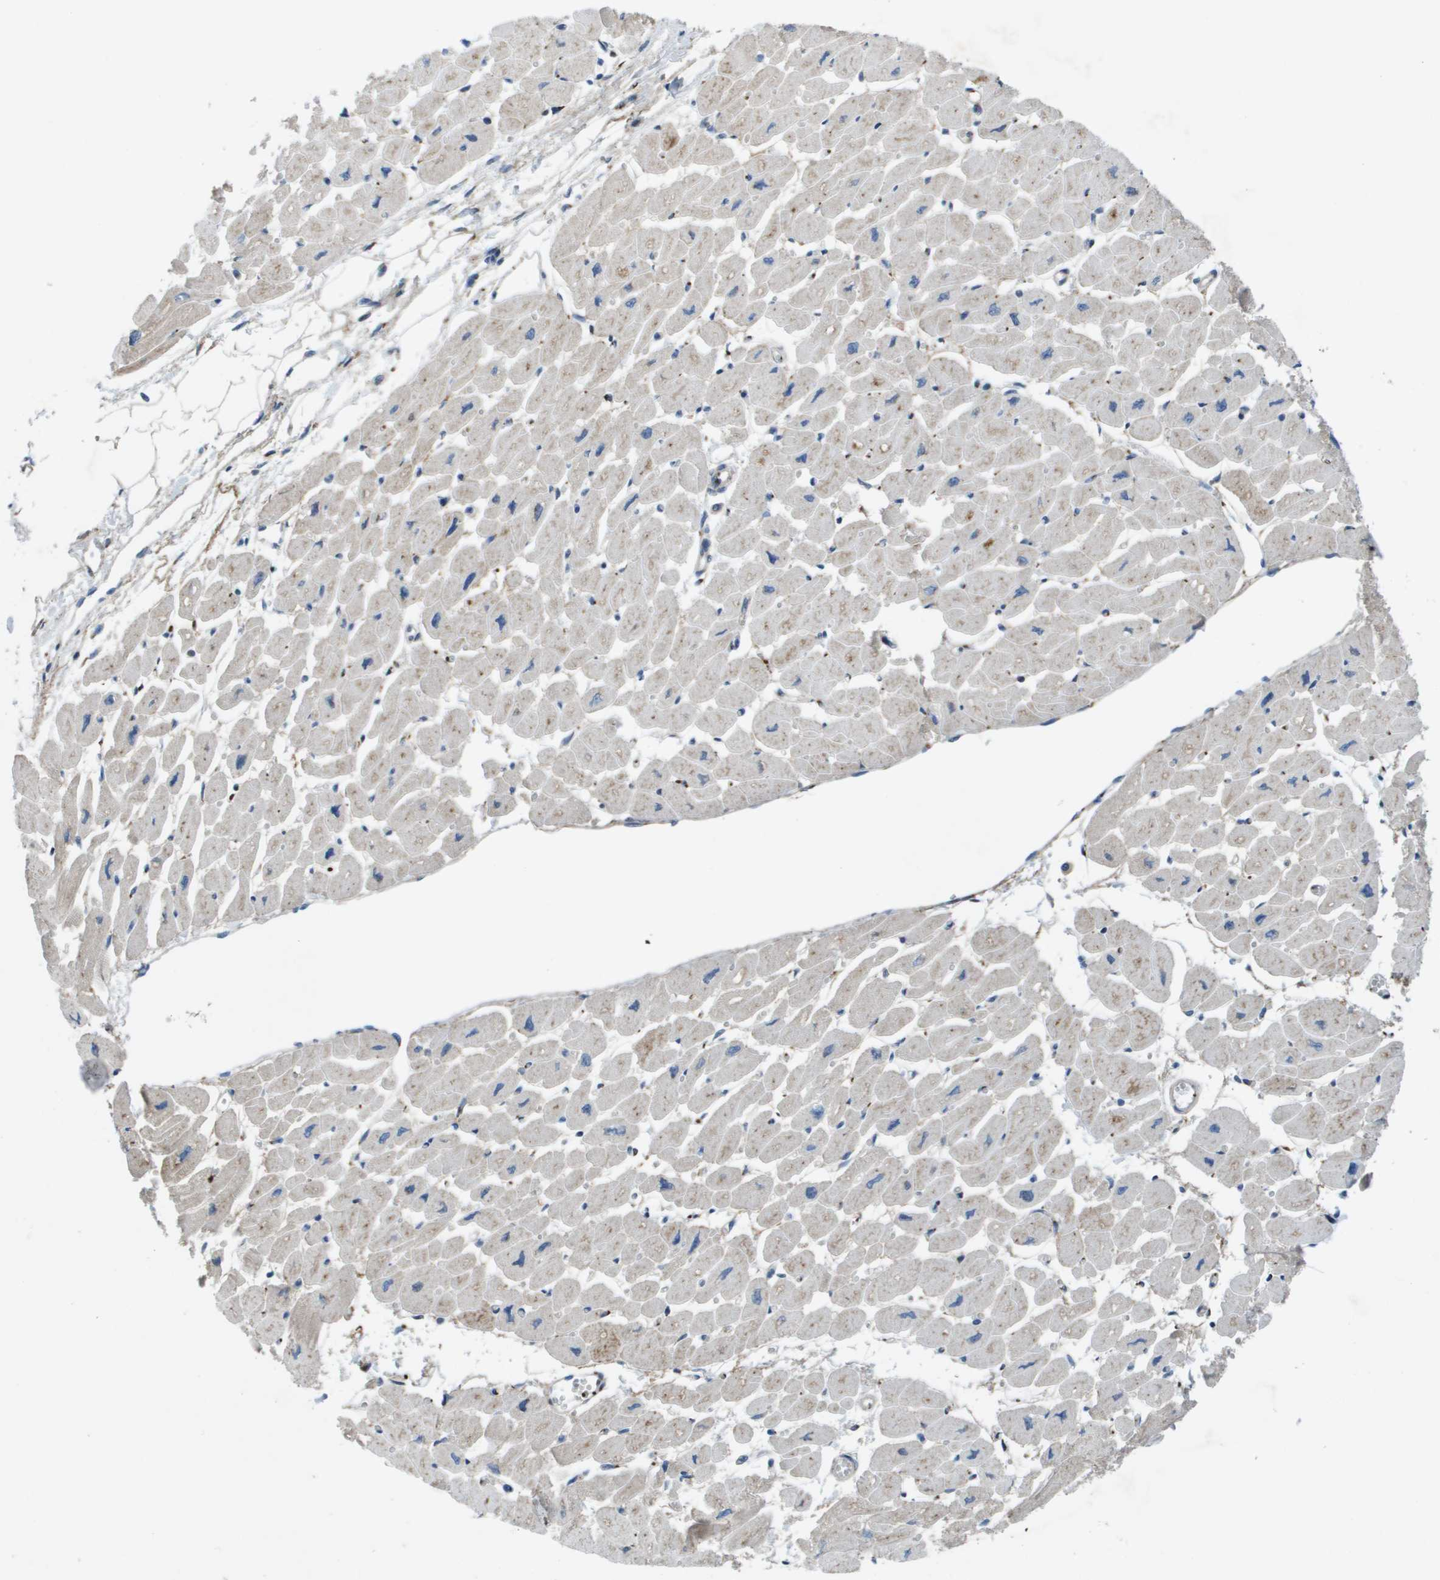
{"staining": {"intensity": "weak", "quantity": "<25%", "location": "cytoplasmic/membranous"}, "tissue": "heart muscle", "cell_type": "Cardiomyocytes", "image_type": "normal", "snomed": [{"axis": "morphology", "description": "Normal tissue, NOS"}, {"axis": "topography", "description": "Heart"}], "caption": "IHC image of normal human heart muscle stained for a protein (brown), which exhibits no expression in cardiomyocytes.", "gene": "QSOX2", "patient": {"sex": "female", "age": 54}}